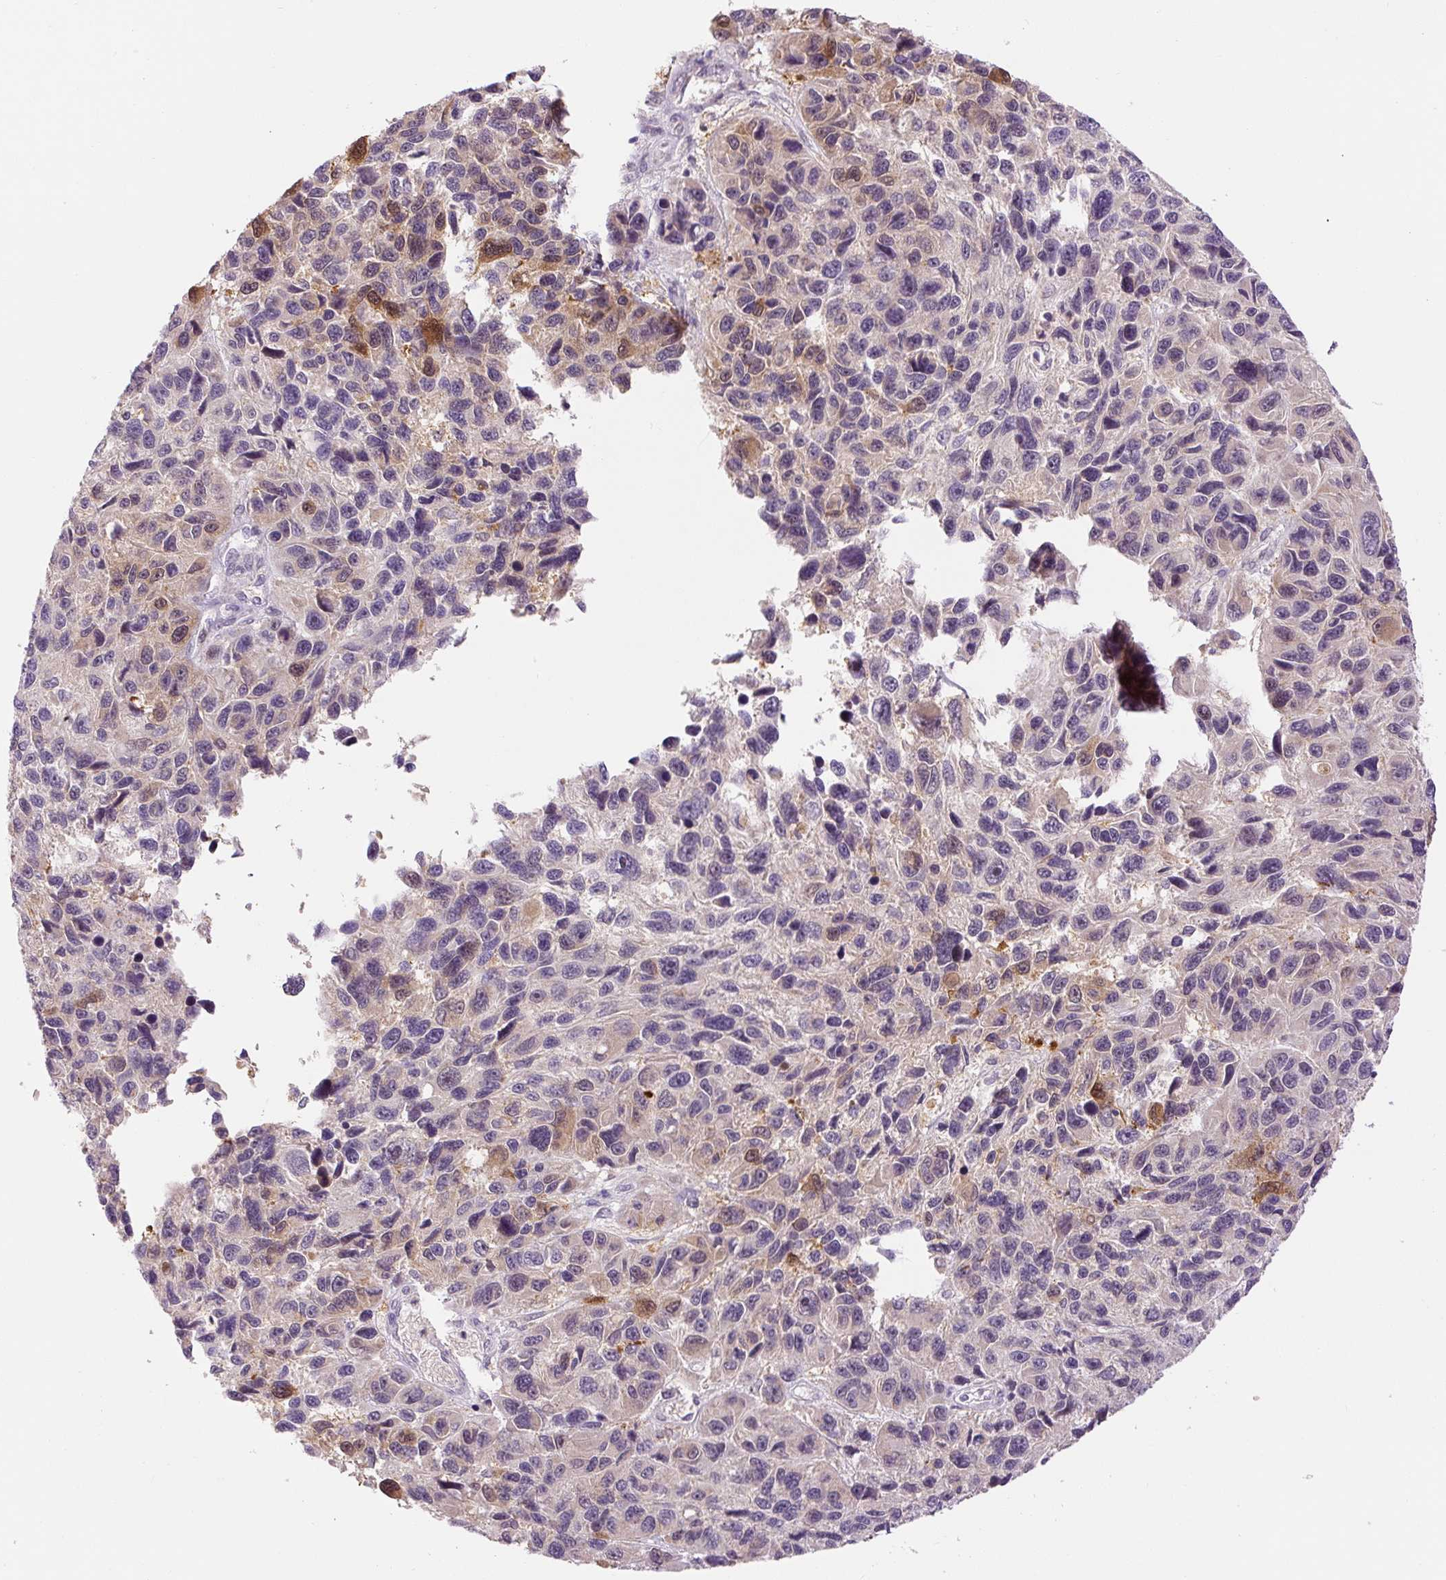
{"staining": {"intensity": "moderate", "quantity": "<25%", "location": "cytoplasmic/membranous,nuclear"}, "tissue": "melanoma", "cell_type": "Tumor cells", "image_type": "cancer", "snomed": [{"axis": "morphology", "description": "Malignant melanoma, NOS"}, {"axis": "topography", "description": "Skin"}], "caption": "A low amount of moderate cytoplasmic/membranous and nuclear expression is identified in approximately <25% of tumor cells in melanoma tissue.", "gene": "FABP7", "patient": {"sex": "male", "age": 53}}